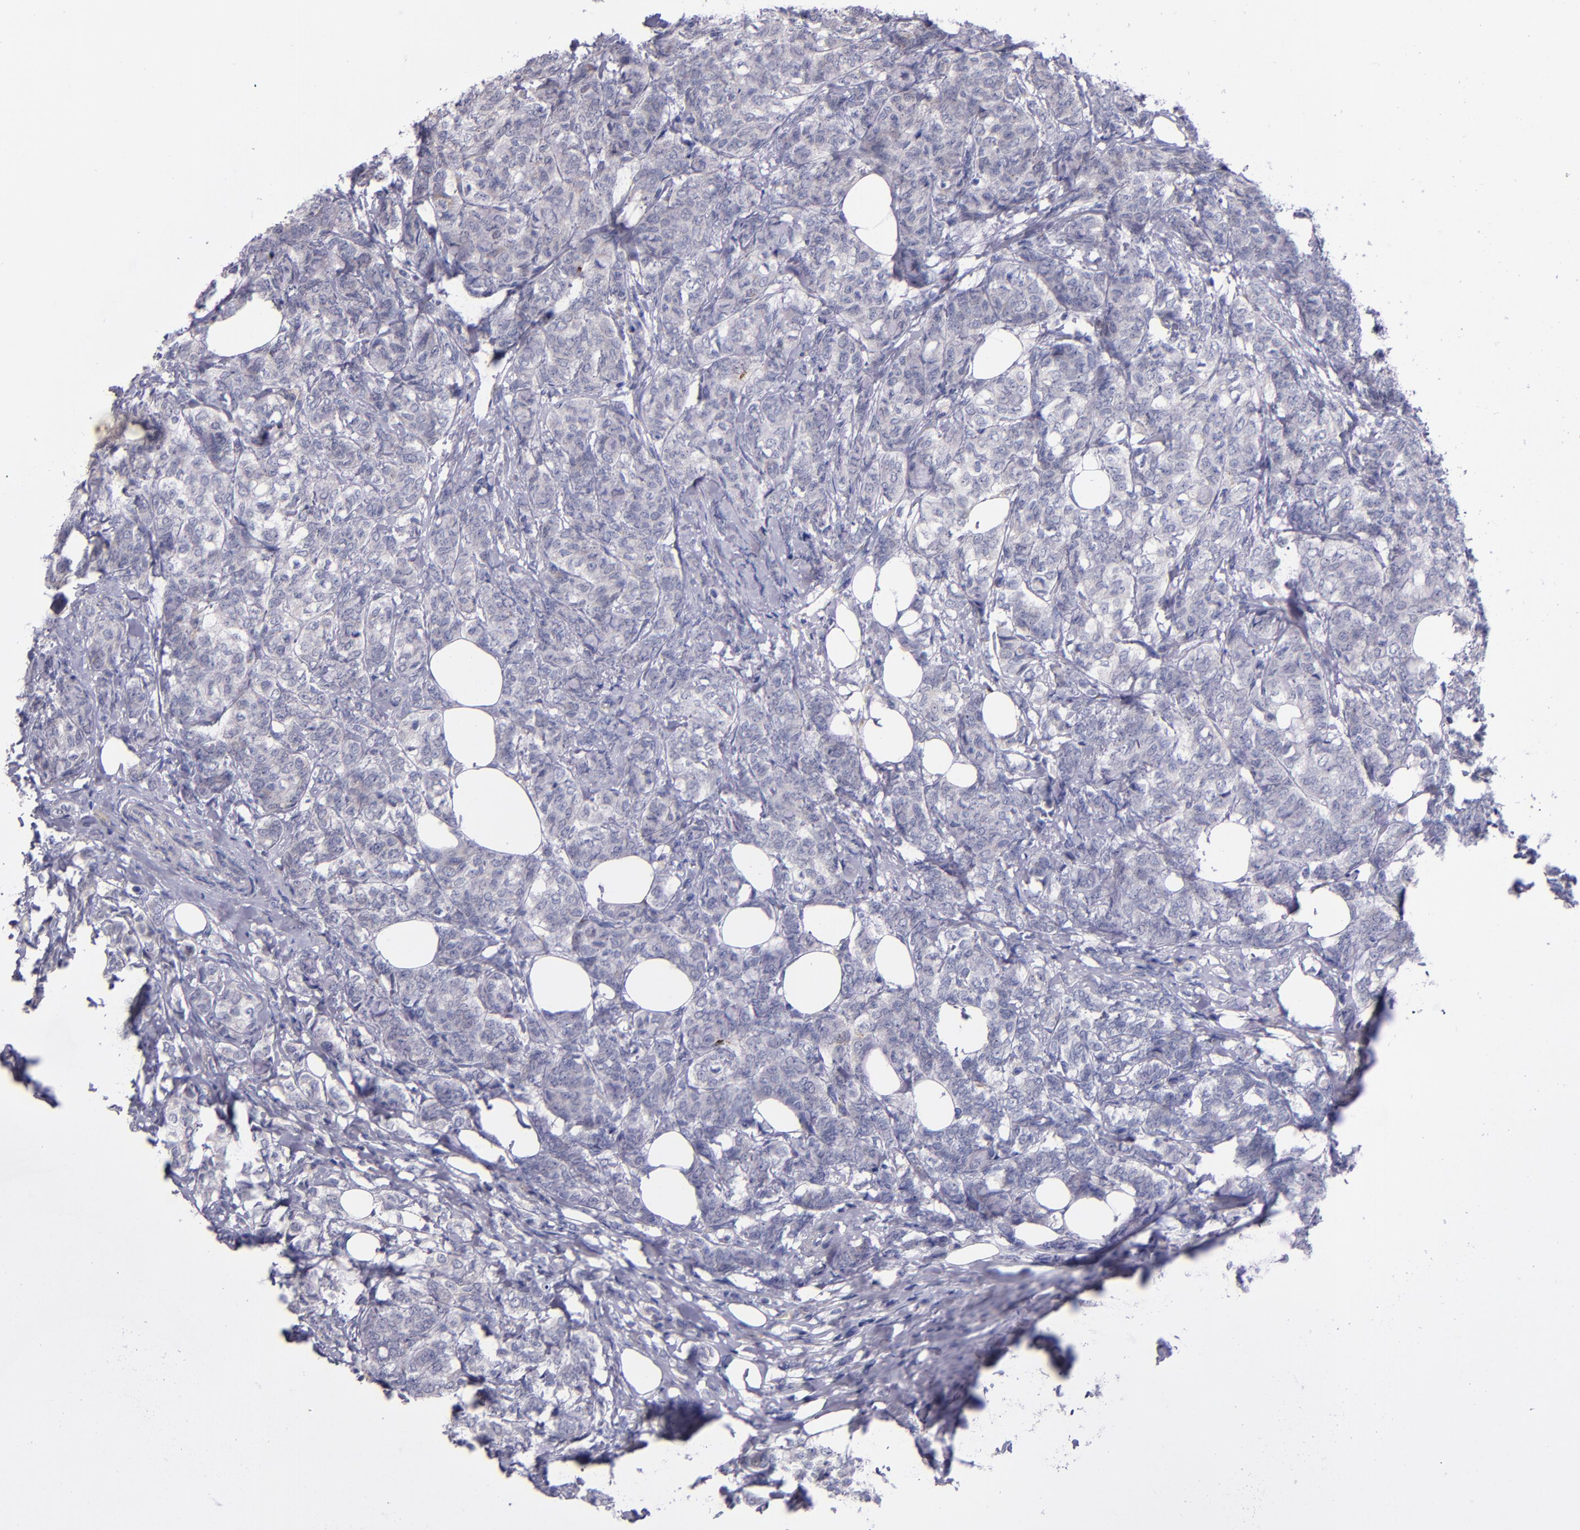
{"staining": {"intensity": "negative", "quantity": "none", "location": "none"}, "tissue": "breast cancer", "cell_type": "Tumor cells", "image_type": "cancer", "snomed": [{"axis": "morphology", "description": "Lobular carcinoma"}, {"axis": "topography", "description": "Breast"}], "caption": "This is an IHC micrograph of human breast cancer (lobular carcinoma). There is no expression in tumor cells.", "gene": "RAB41", "patient": {"sex": "female", "age": 60}}